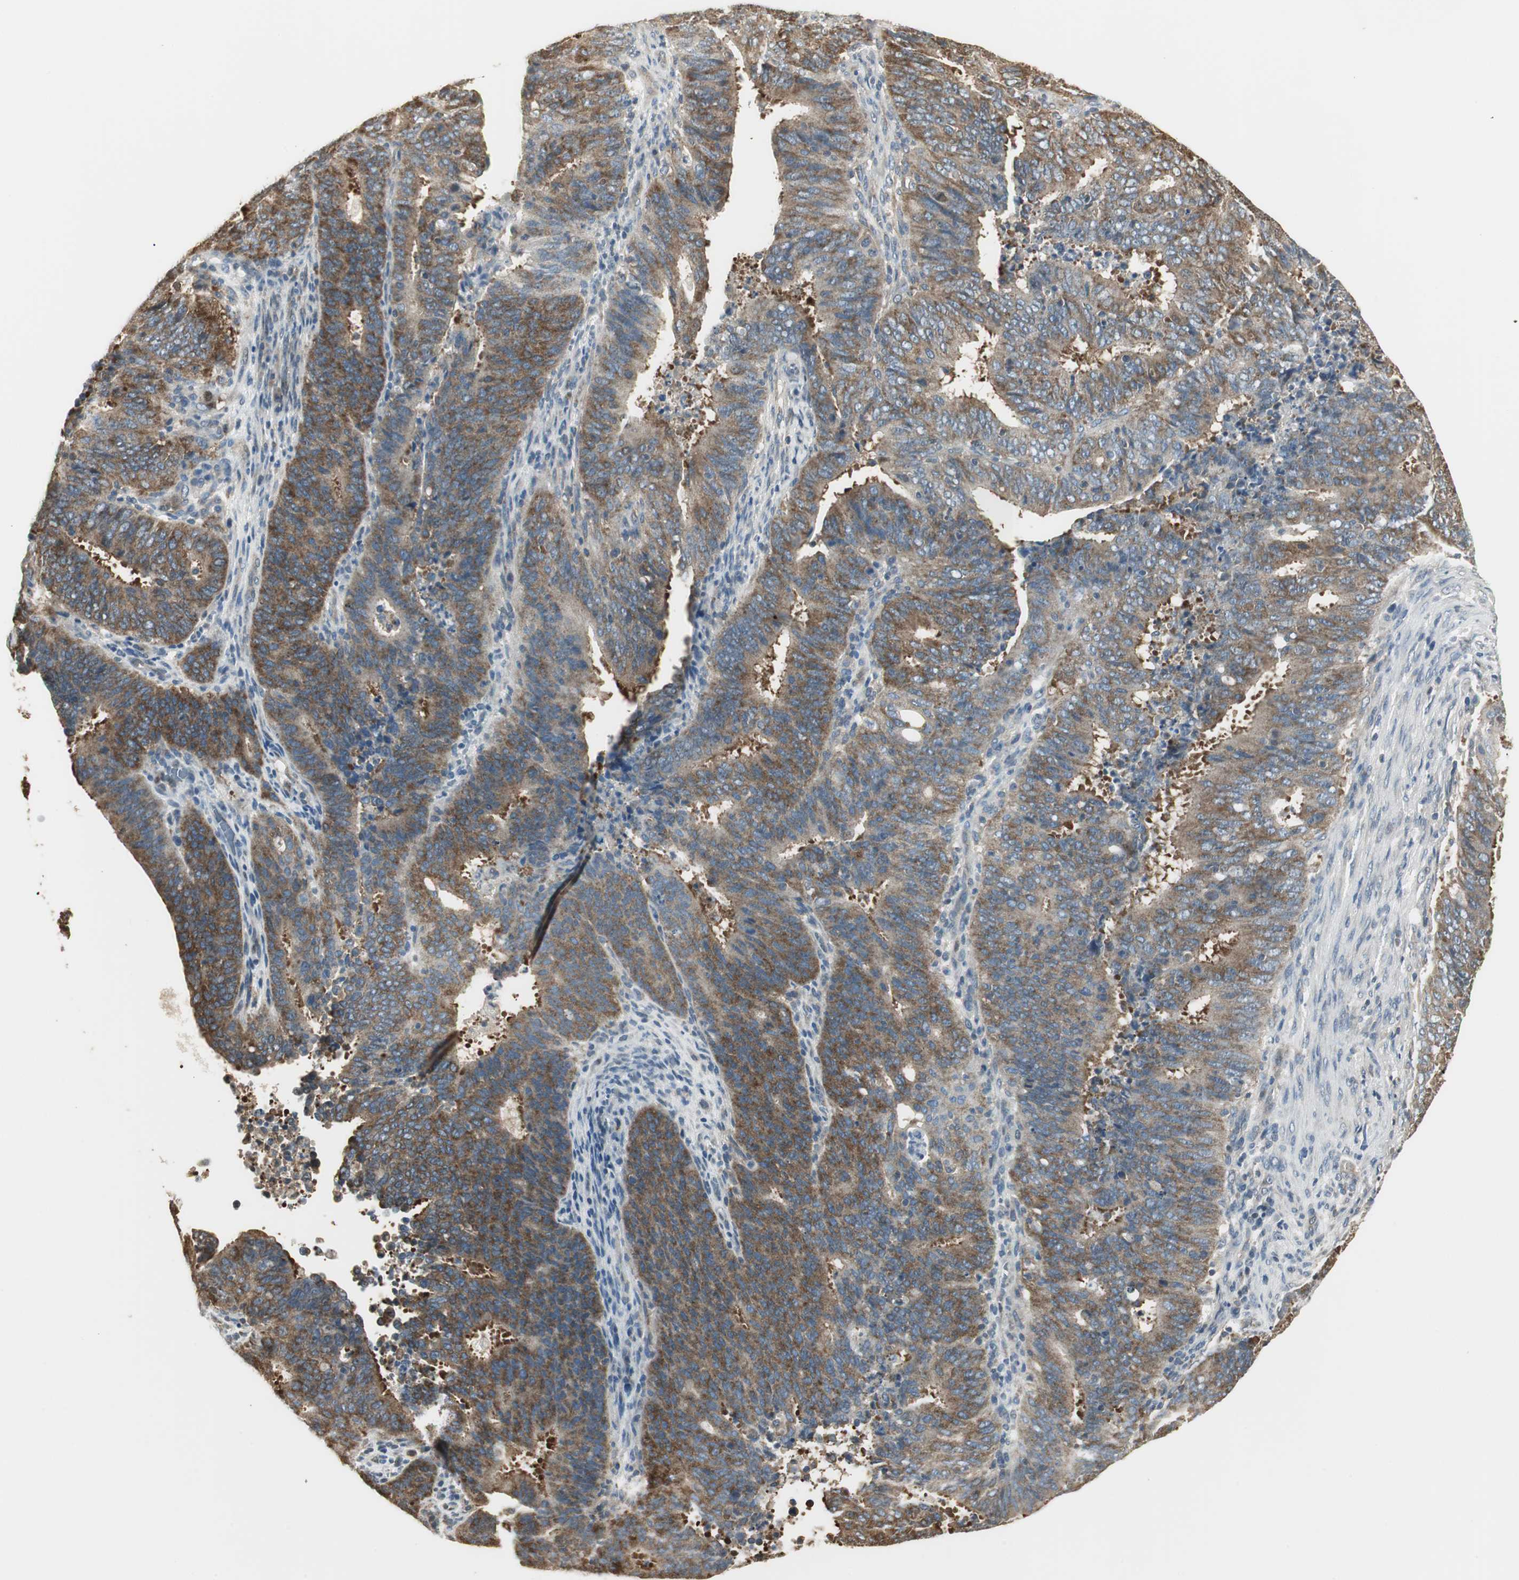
{"staining": {"intensity": "moderate", "quantity": ">75%", "location": "cytoplasmic/membranous"}, "tissue": "cervical cancer", "cell_type": "Tumor cells", "image_type": "cancer", "snomed": [{"axis": "morphology", "description": "Adenocarcinoma, NOS"}, {"axis": "topography", "description": "Cervix"}], "caption": "A histopathology image of adenocarcinoma (cervical) stained for a protein displays moderate cytoplasmic/membranous brown staining in tumor cells.", "gene": "CCT5", "patient": {"sex": "female", "age": 44}}